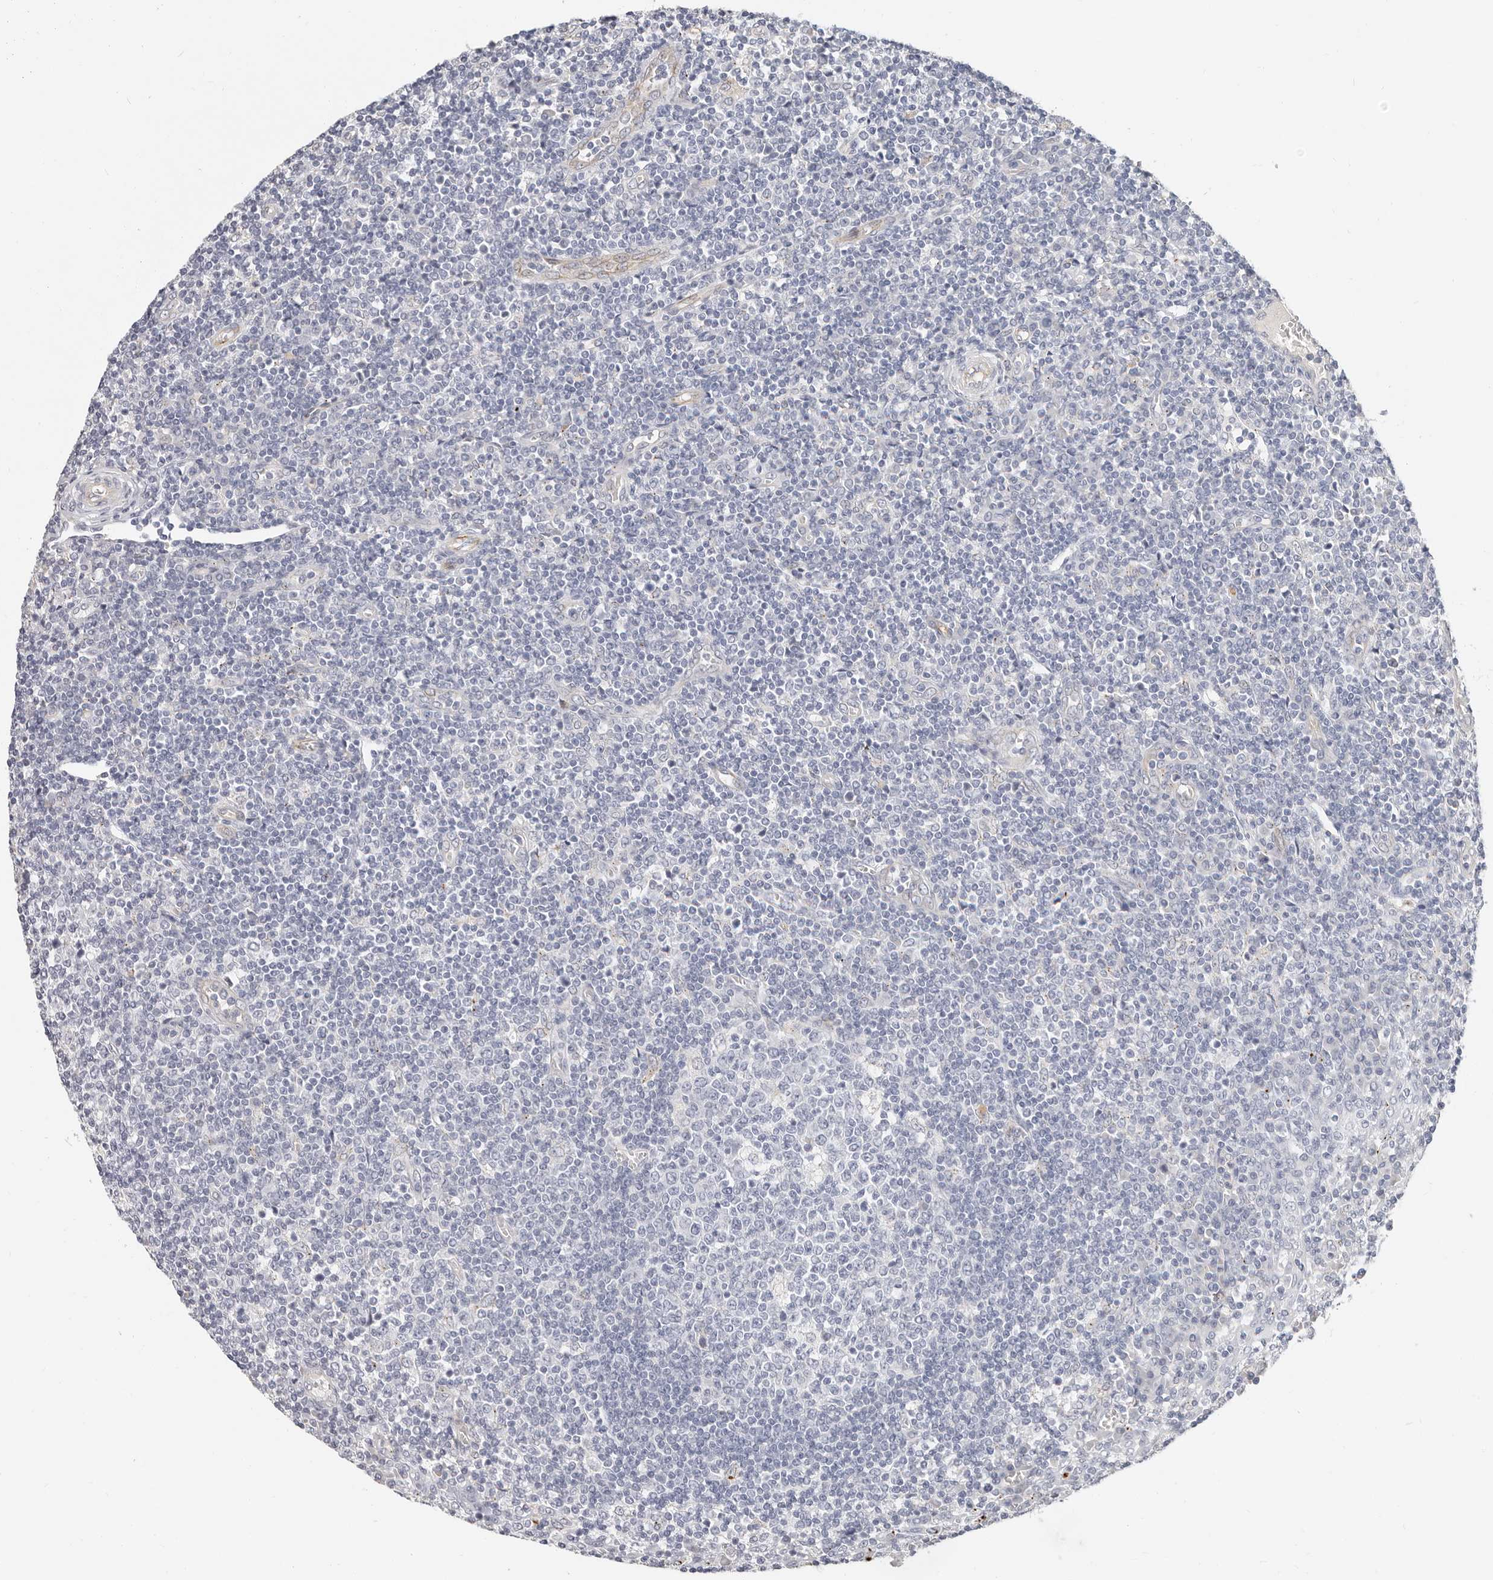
{"staining": {"intensity": "negative", "quantity": "none", "location": "none"}, "tissue": "tonsil", "cell_type": "Germinal center cells", "image_type": "normal", "snomed": [{"axis": "morphology", "description": "Normal tissue, NOS"}, {"axis": "topography", "description": "Tonsil"}], "caption": "IHC of unremarkable tonsil displays no positivity in germinal center cells. (DAB IHC with hematoxylin counter stain).", "gene": "ZRANB1", "patient": {"sex": "female", "age": 19}}